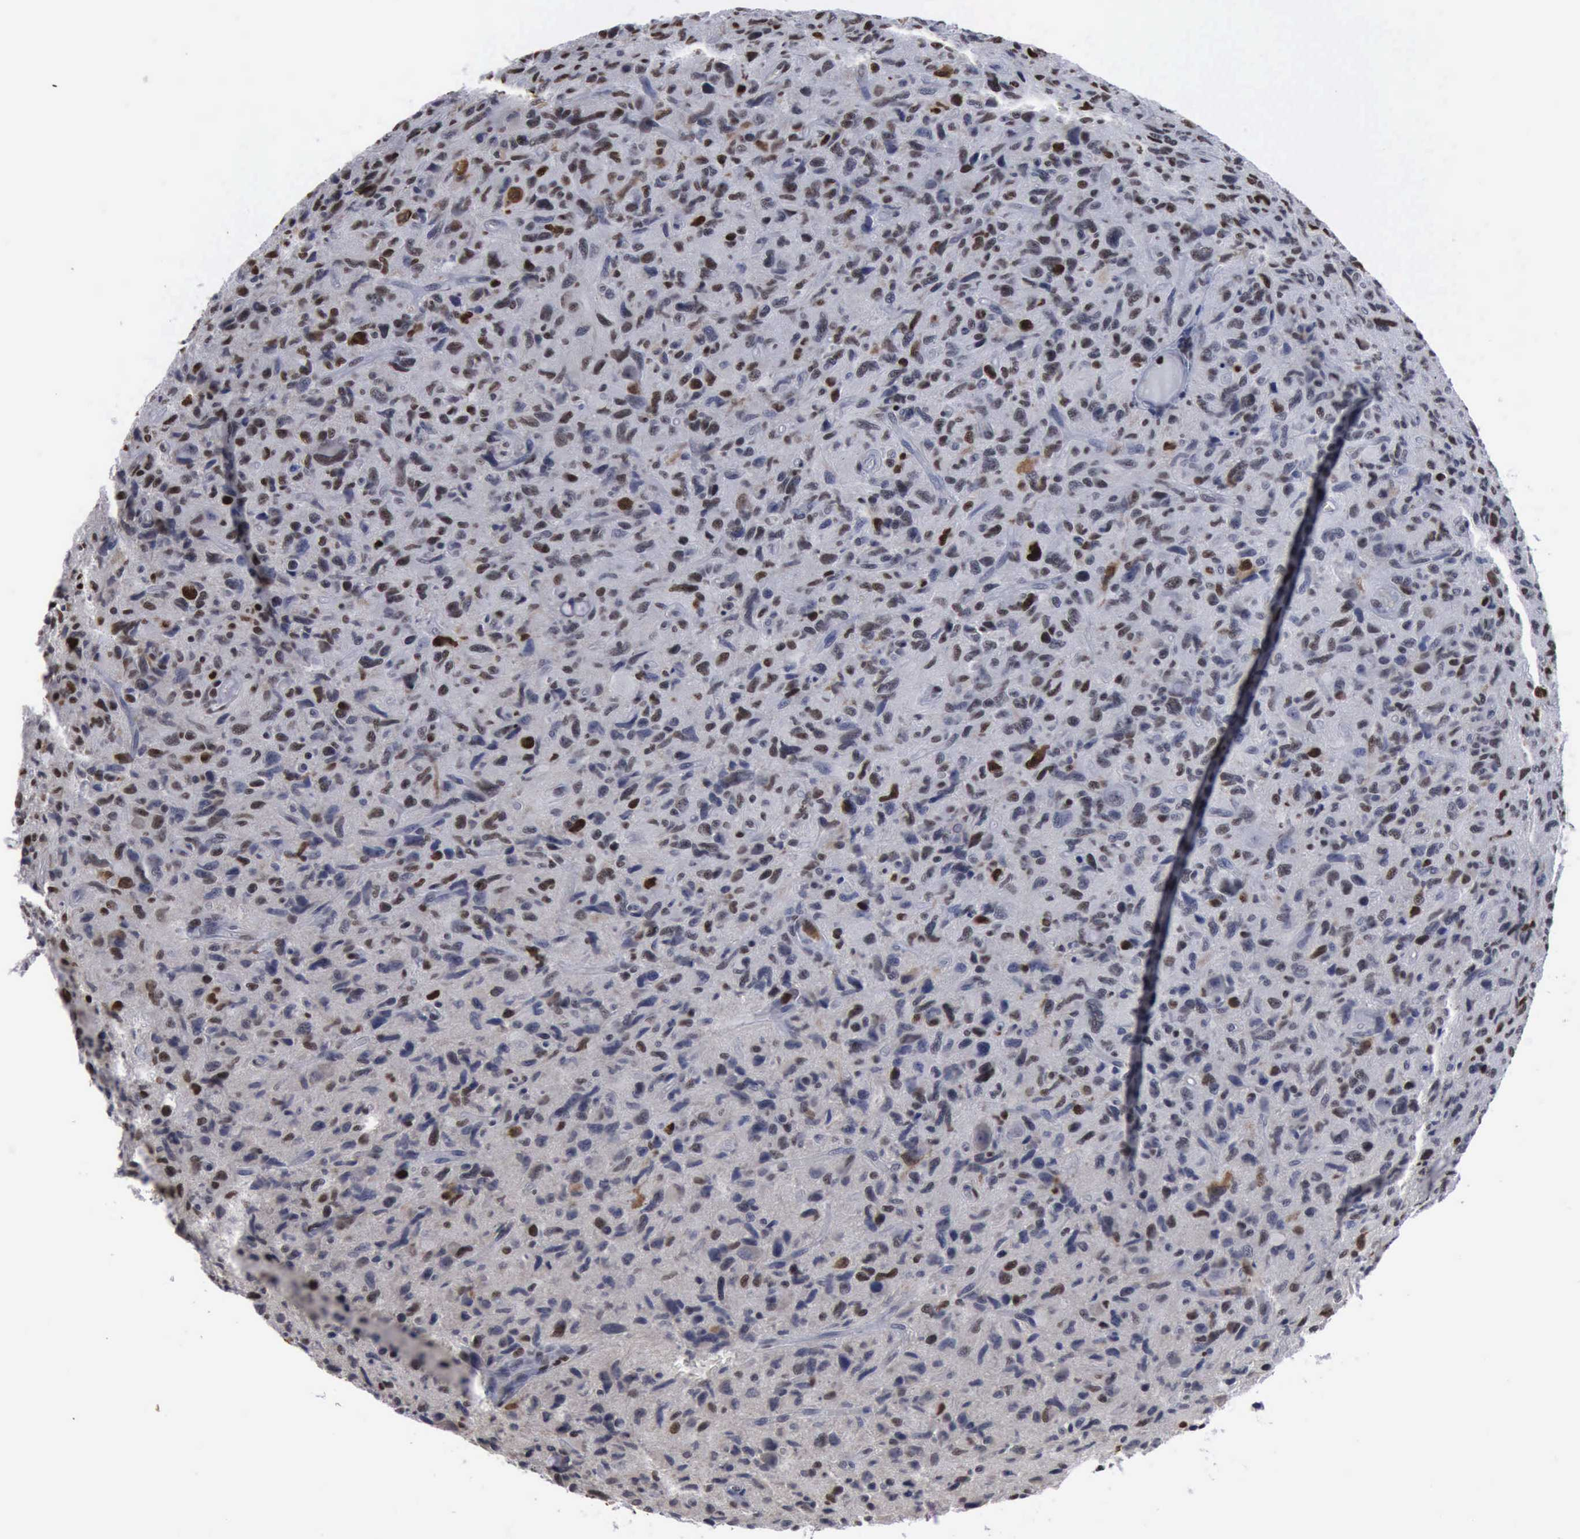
{"staining": {"intensity": "moderate", "quantity": "25%-75%", "location": "nuclear"}, "tissue": "glioma", "cell_type": "Tumor cells", "image_type": "cancer", "snomed": [{"axis": "morphology", "description": "Glioma, malignant, High grade"}, {"axis": "topography", "description": "Brain"}], "caption": "Immunohistochemistry (IHC) image of human glioma stained for a protein (brown), which reveals medium levels of moderate nuclear staining in approximately 25%-75% of tumor cells.", "gene": "PCNA", "patient": {"sex": "female", "age": 60}}